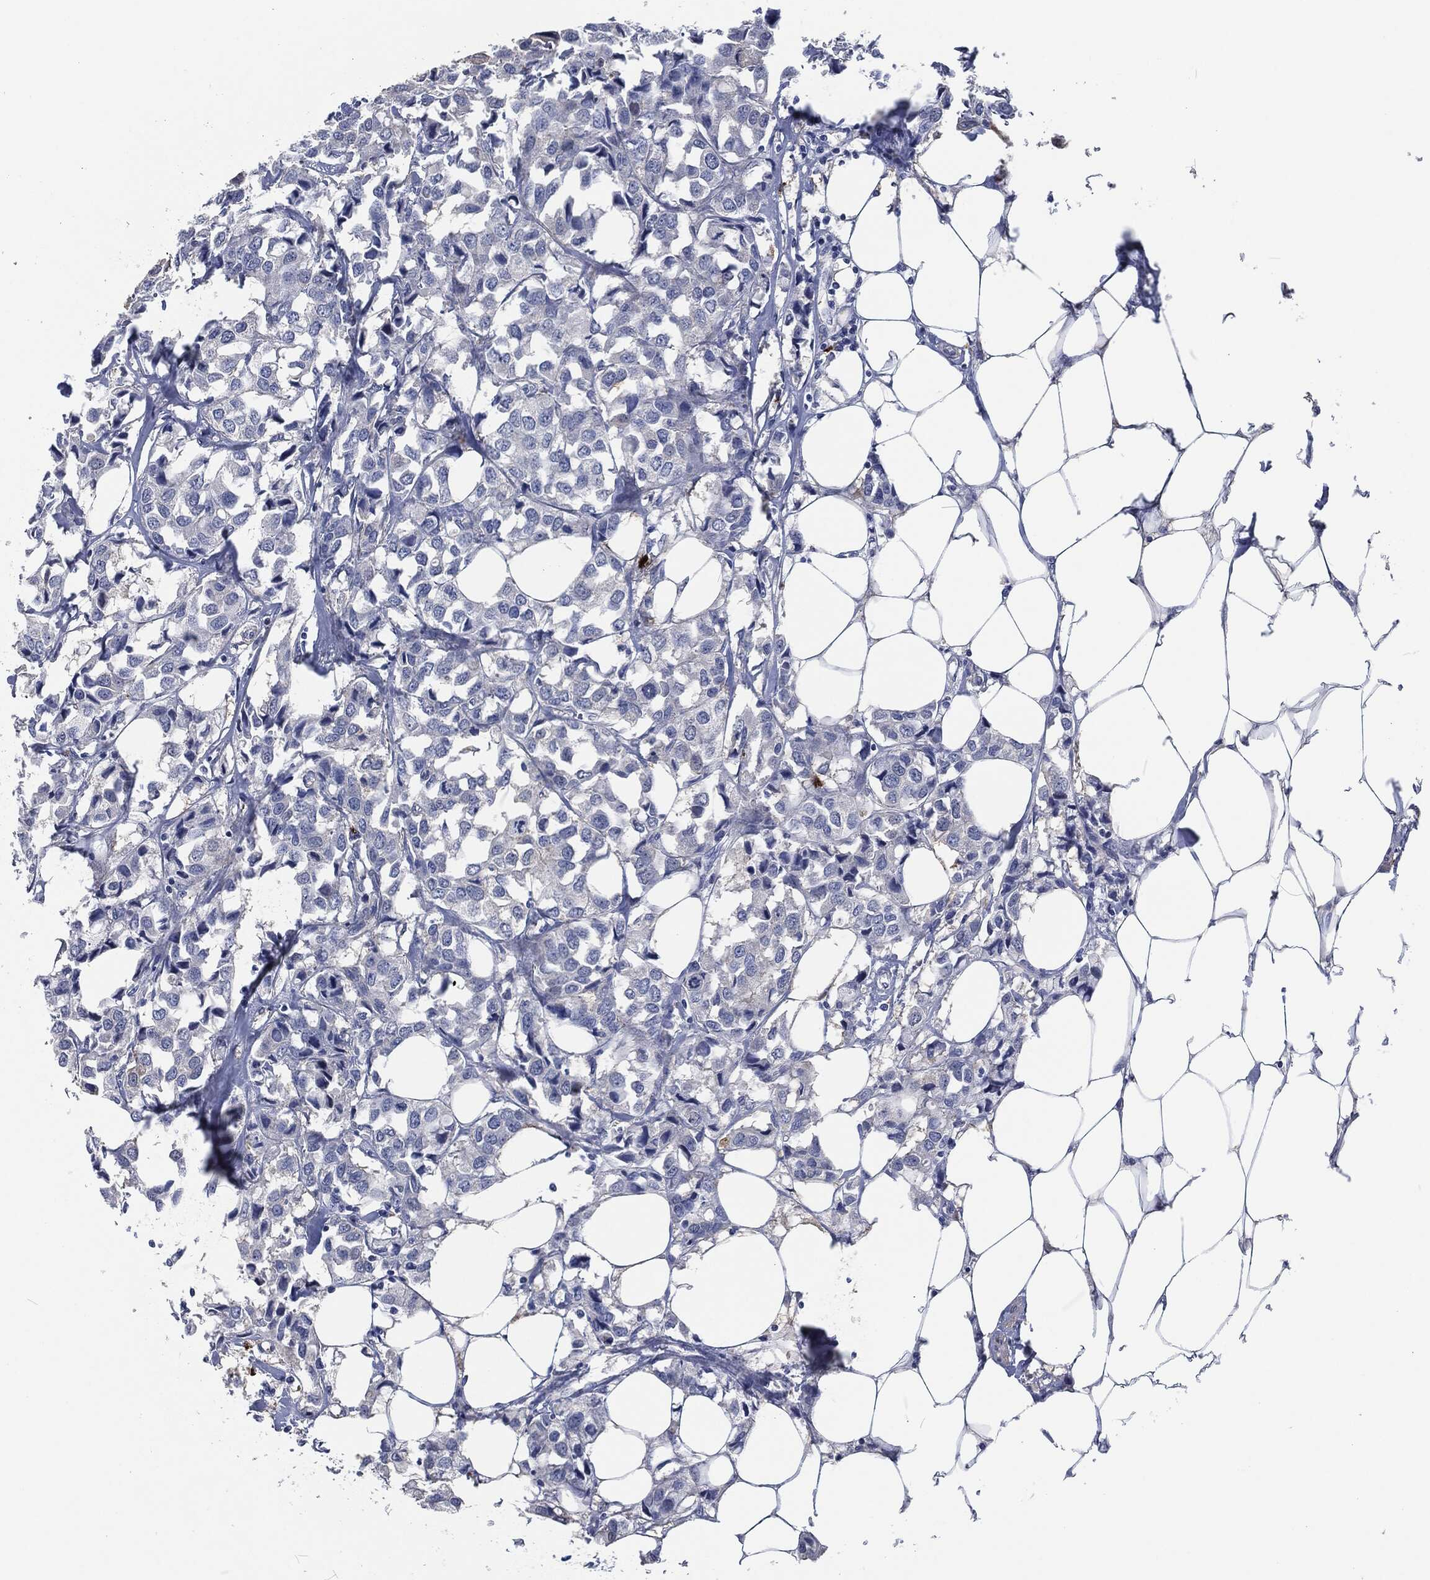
{"staining": {"intensity": "negative", "quantity": "none", "location": "none"}, "tissue": "breast cancer", "cell_type": "Tumor cells", "image_type": "cancer", "snomed": [{"axis": "morphology", "description": "Duct carcinoma"}, {"axis": "topography", "description": "Breast"}], "caption": "A micrograph of breast cancer (intraductal carcinoma) stained for a protein demonstrates no brown staining in tumor cells.", "gene": "MPO", "patient": {"sex": "female", "age": 80}}